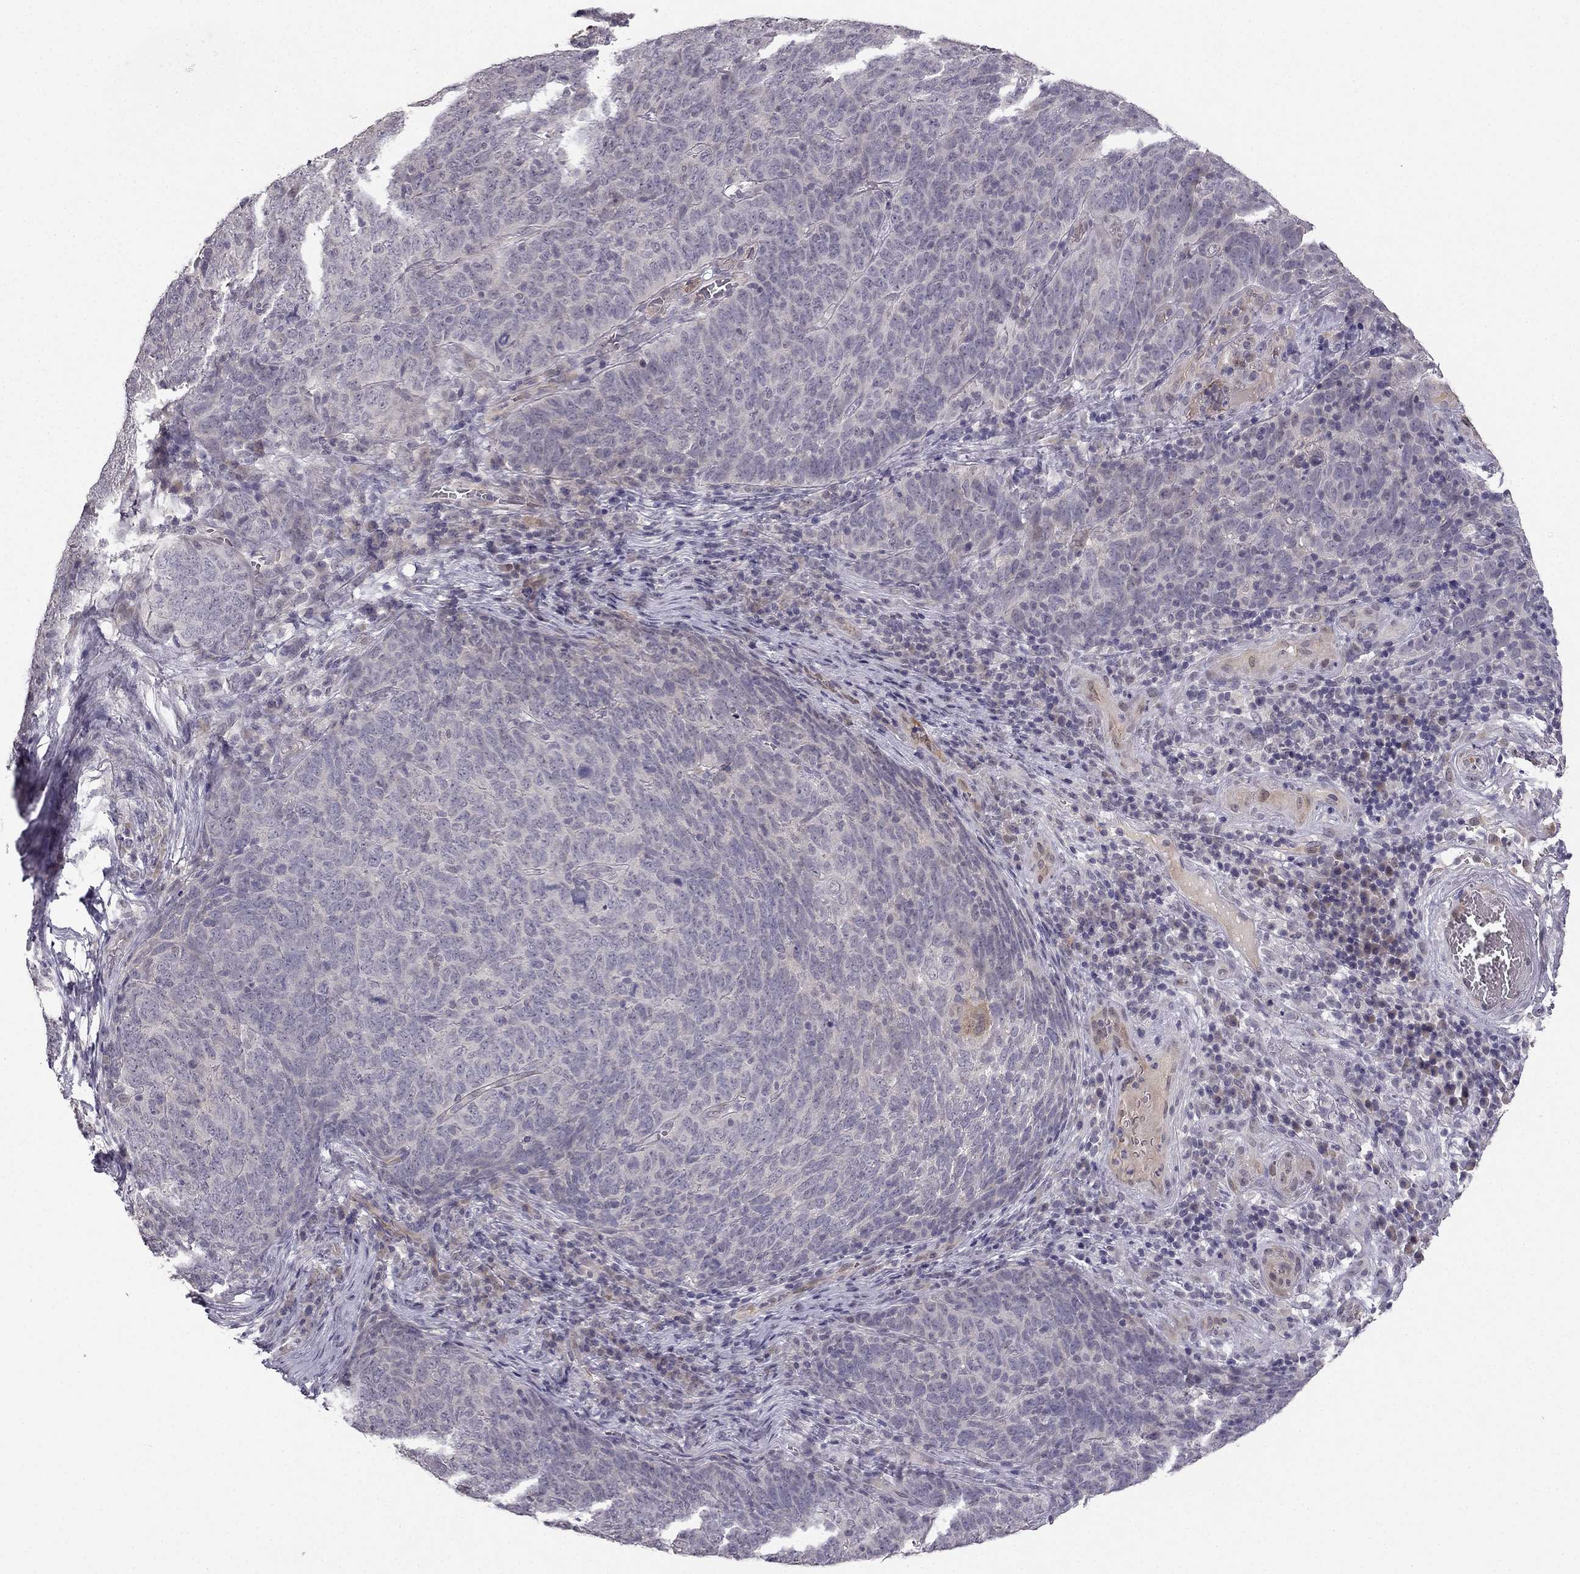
{"staining": {"intensity": "negative", "quantity": "none", "location": "none"}, "tissue": "skin cancer", "cell_type": "Tumor cells", "image_type": "cancer", "snomed": [{"axis": "morphology", "description": "Squamous cell carcinoma, NOS"}, {"axis": "topography", "description": "Skin"}, {"axis": "topography", "description": "Anal"}], "caption": "The immunohistochemistry histopathology image has no significant staining in tumor cells of squamous cell carcinoma (skin) tissue.", "gene": "NQO1", "patient": {"sex": "female", "age": 51}}